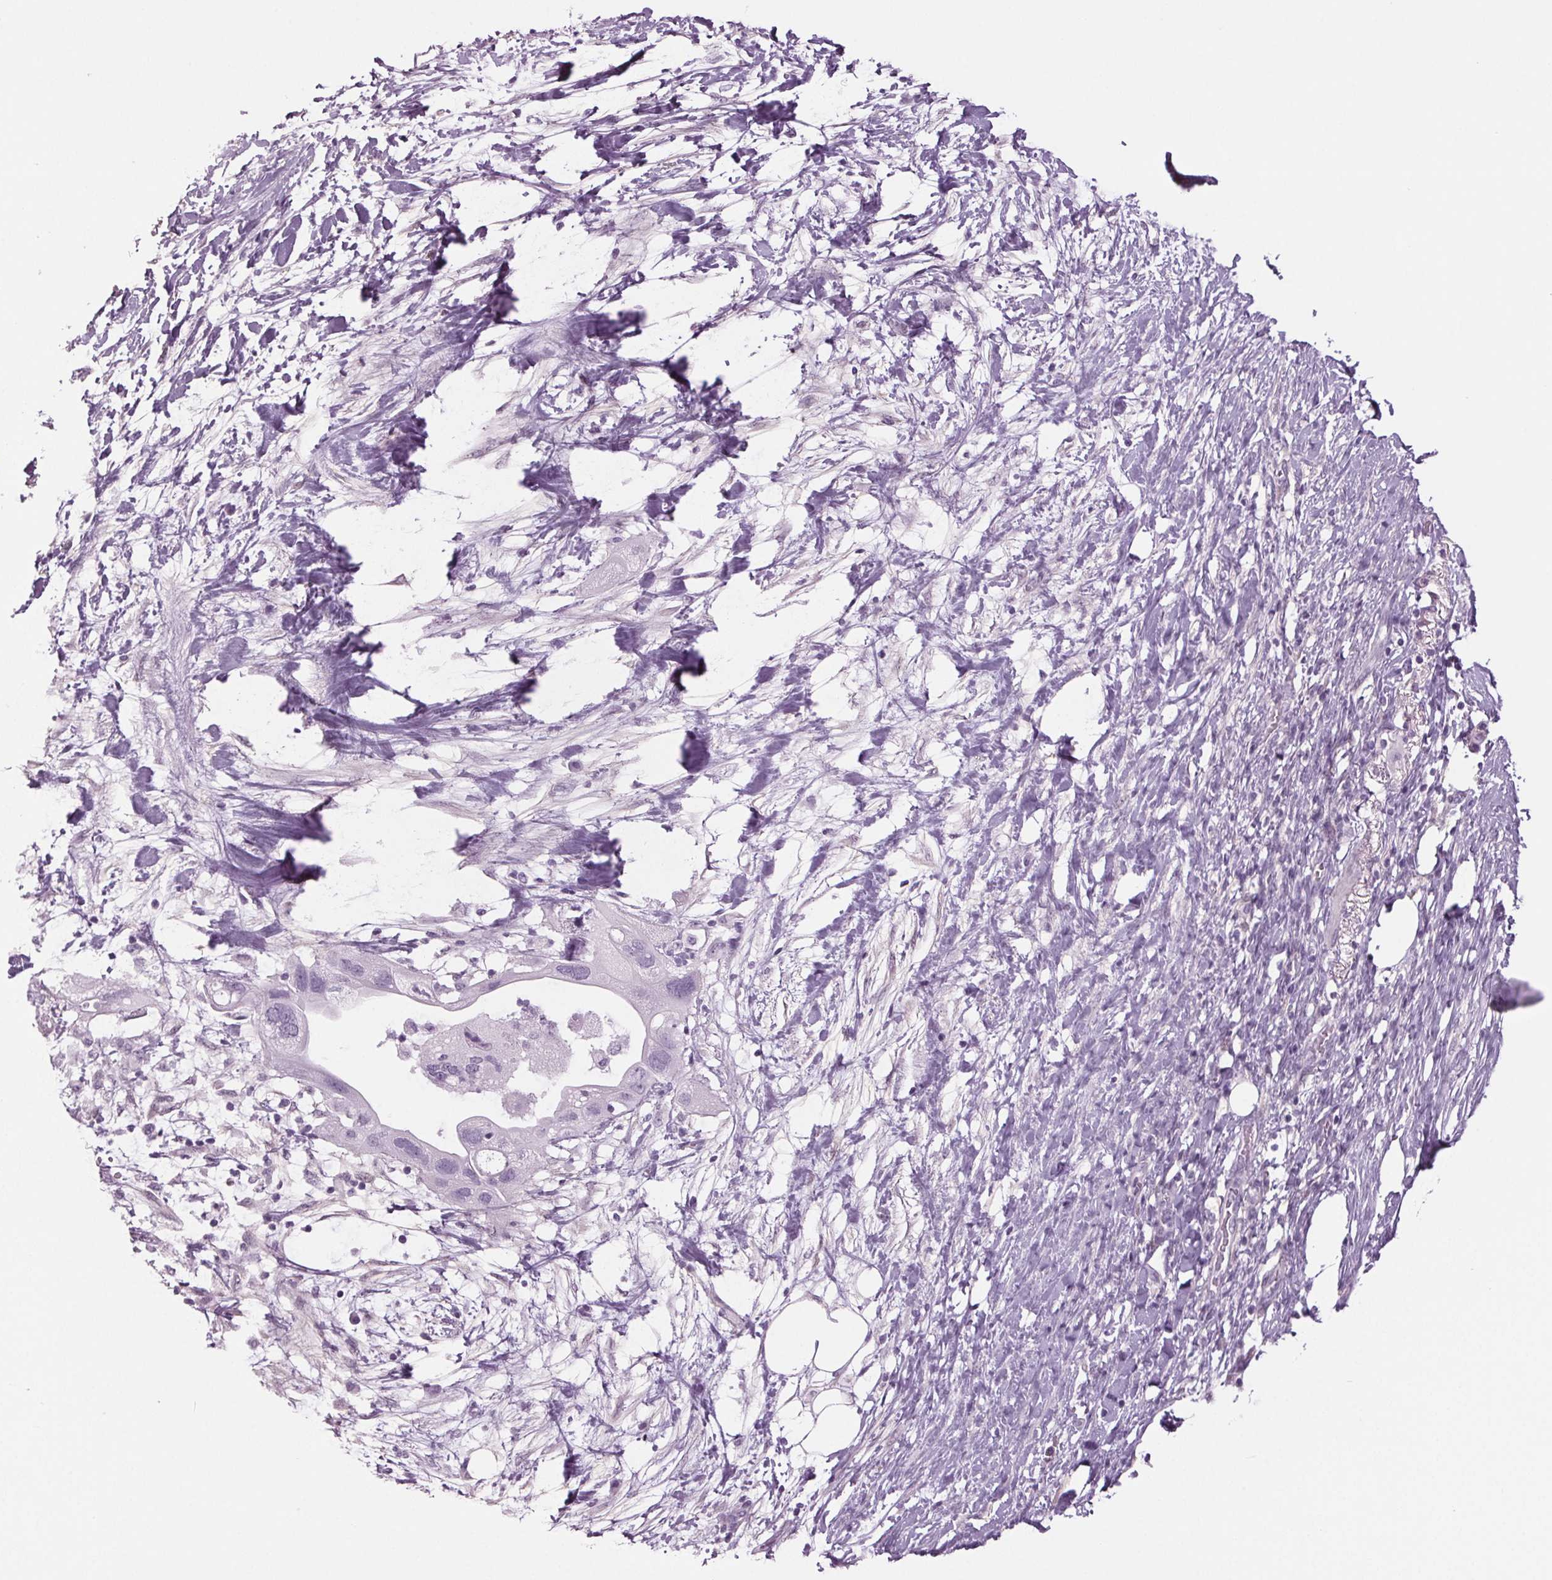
{"staining": {"intensity": "negative", "quantity": "none", "location": "none"}, "tissue": "pancreatic cancer", "cell_type": "Tumor cells", "image_type": "cancer", "snomed": [{"axis": "morphology", "description": "Adenocarcinoma, NOS"}, {"axis": "topography", "description": "Pancreas"}], "caption": "Tumor cells are negative for brown protein staining in pancreatic cancer. The staining is performed using DAB (3,3'-diaminobenzidine) brown chromogen with nuclei counter-stained in using hematoxylin.", "gene": "BHLHE22", "patient": {"sex": "female", "age": 72}}